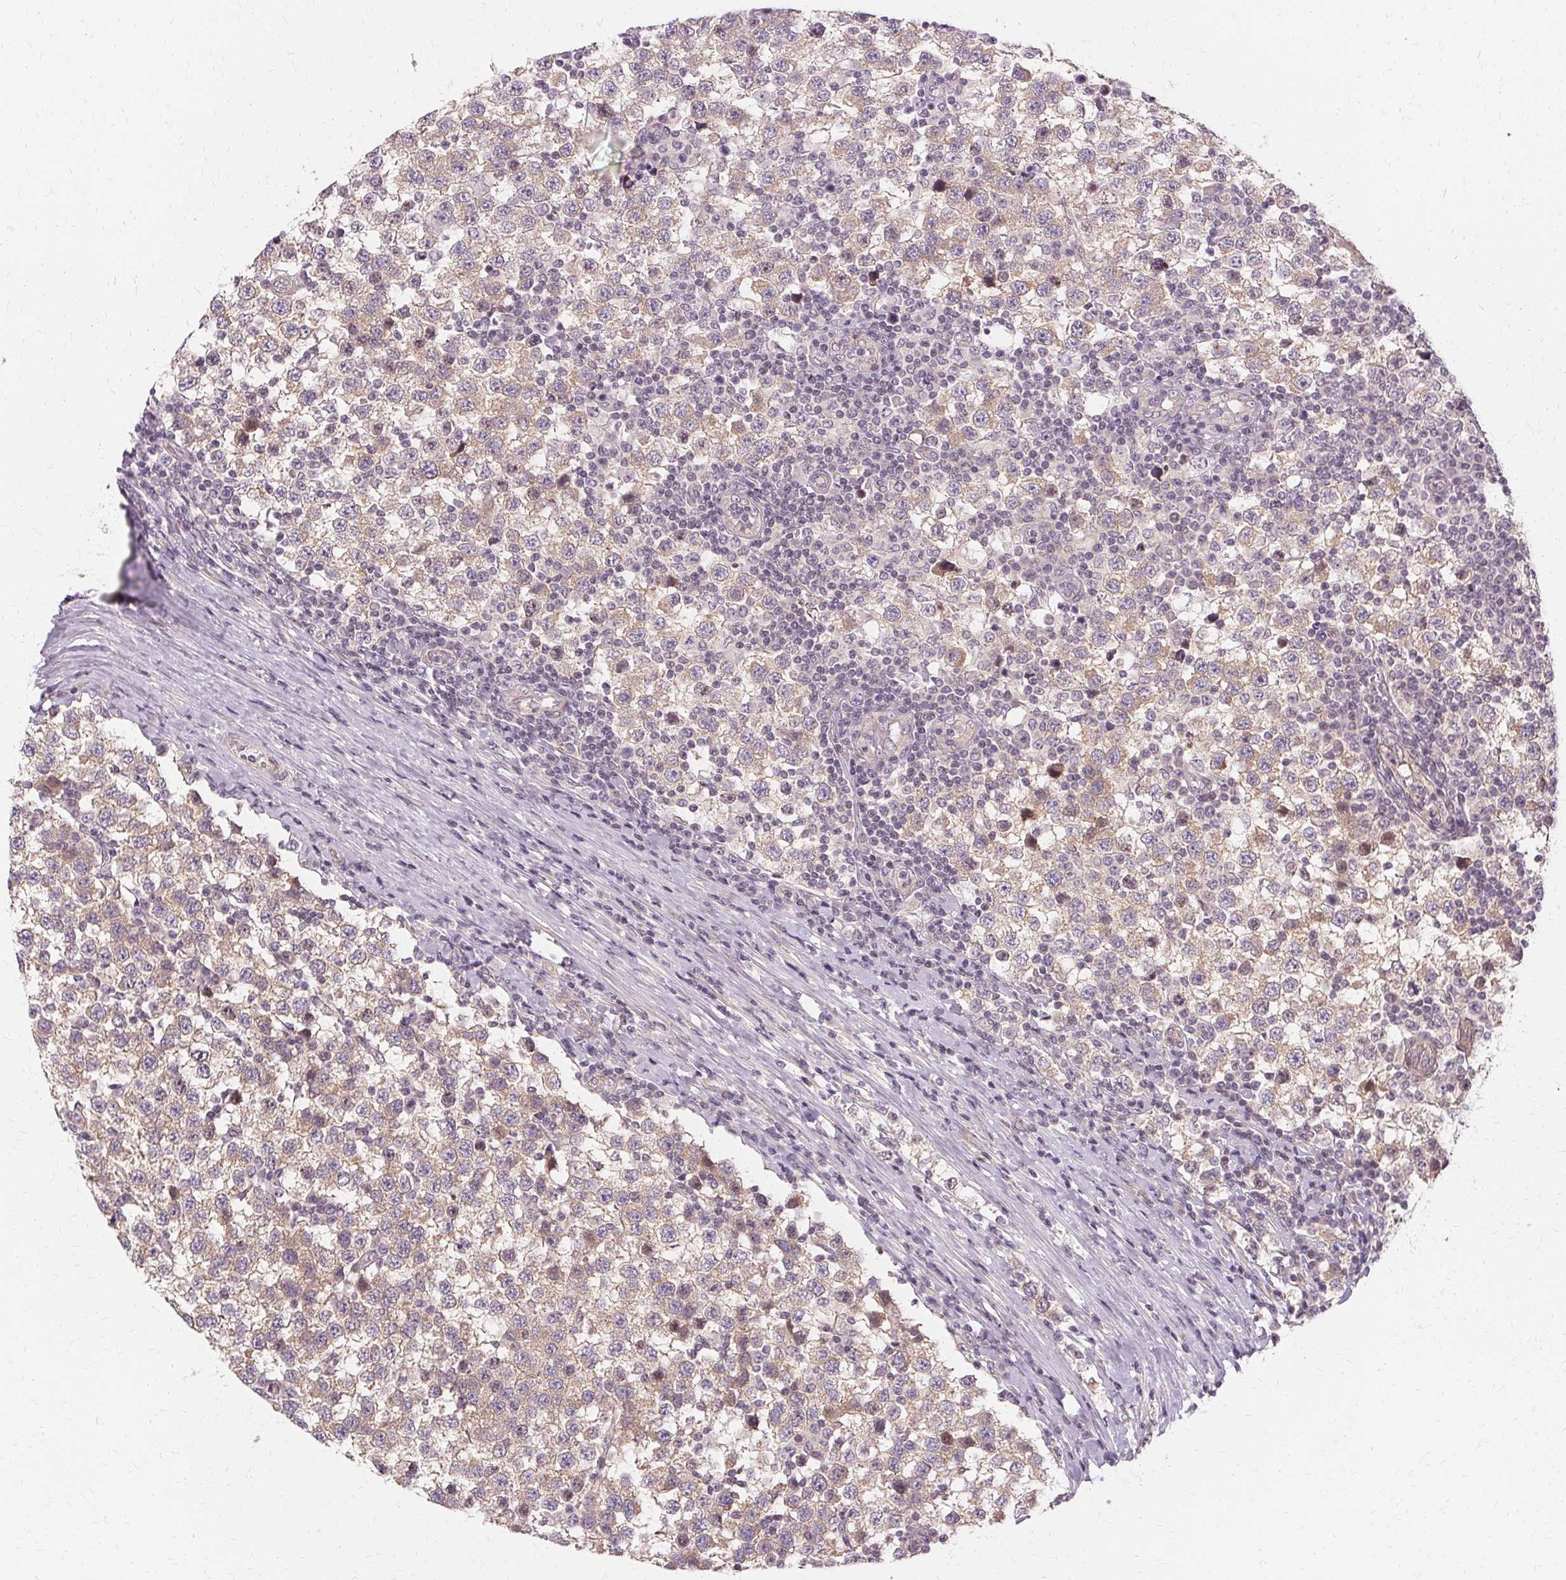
{"staining": {"intensity": "weak", "quantity": "25%-75%", "location": "cytoplasmic/membranous,nuclear"}, "tissue": "testis cancer", "cell_type": "Tumor cells", "image_type": "cancer", "snomed": [{"axis": "morphology", "description": "Seminoma, NOS"}, {"axis": "topography", "description": "Testis"}], "caption": "The image demonstrates a brown stain indicating the presence of a protein in the cytoplasmic/membranous and nuclear of tumor cells in seminoma (testis).", "gene": "USP8", "patient": {"sex": "male", "age": 34}}